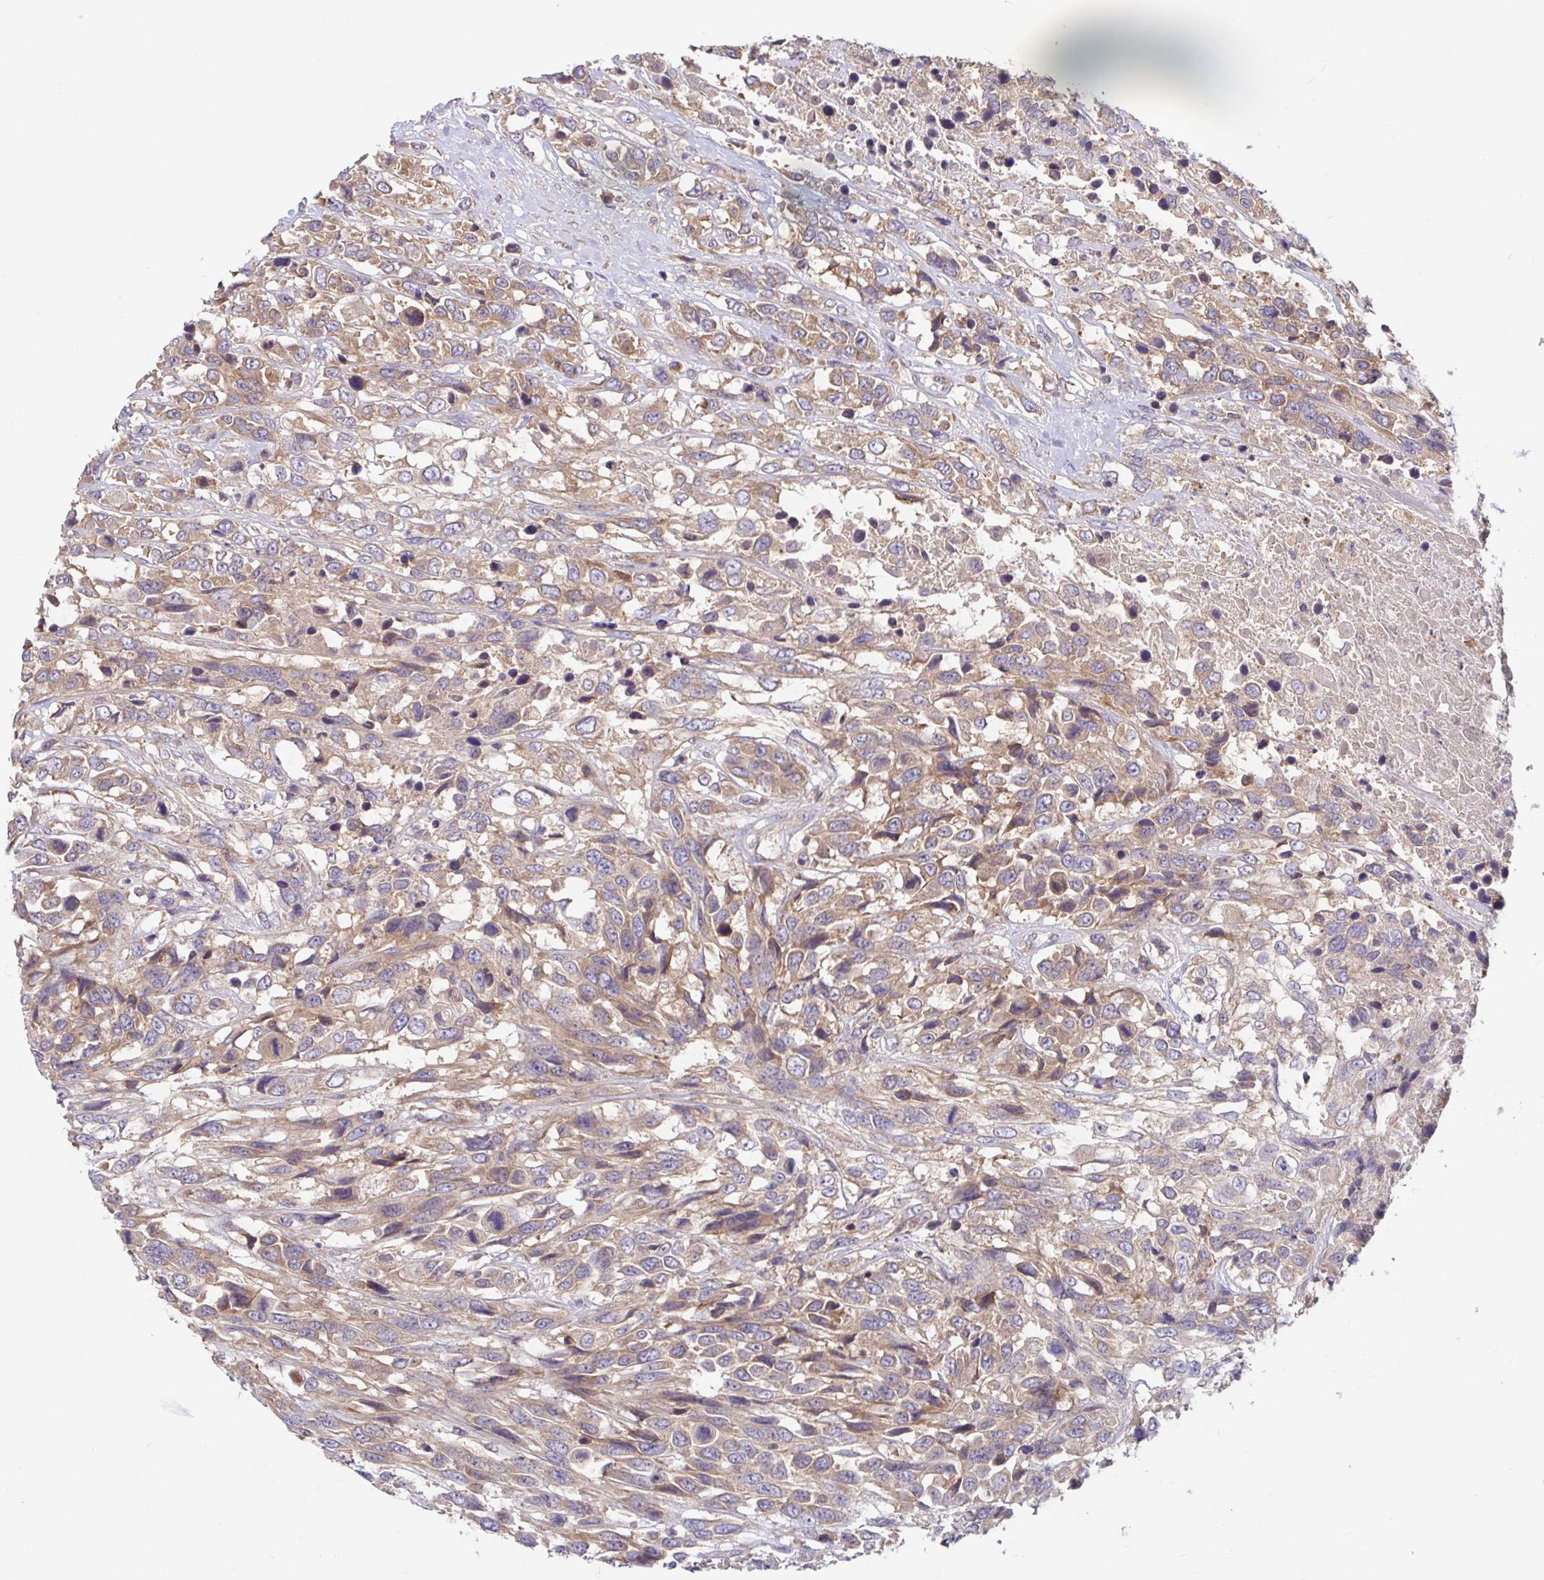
{"staining": {"intensity": "moderate", "quantity": ">75%", "location": "cytoplasmic/membranous"}, "tissue": "urothelial cancer", "cell_type": "Tumor cells", "image_type": "cancer", "snomed": [{"axis": "morphology", "description": "Urothelial carcinoma, High grade"}, {"axis": "topography", "description": "Urinary bladder"}], "caption": "A photomicrograph of urothelial carcinoma (high-grade) stained for a protein exhibits moderate cytoplasmic/membranous brown staining in tumor cells.", "gene": "LARP1", "patient": {"sex": "female", "age": 70}}